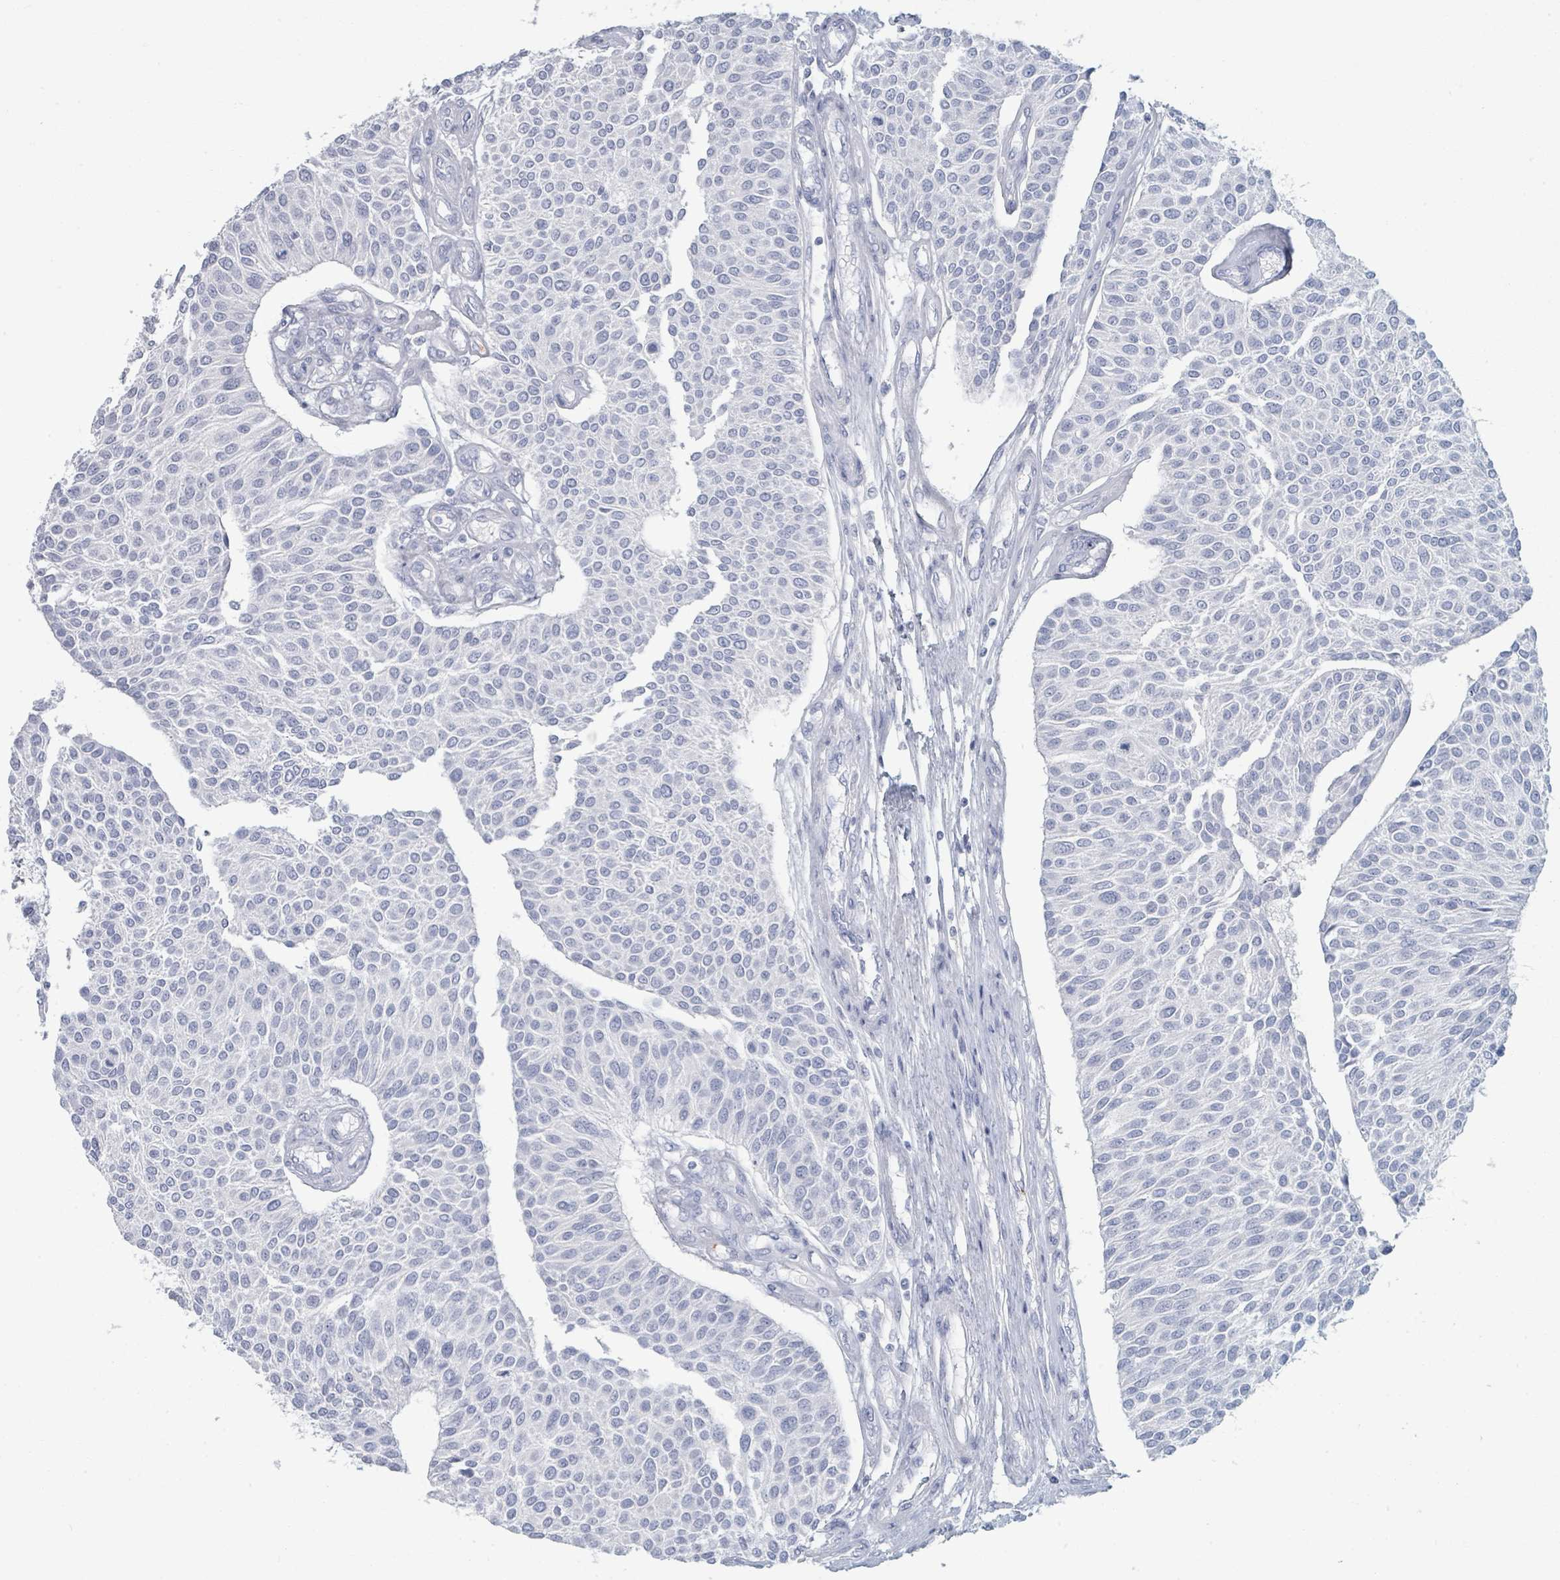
{"staining": {"intensity": "negative", "quantity": "none", "location": "none"}, "tissue": "urothelial cancer", "cell_type": "Tumor cells", "image_type": "cancer", "snomed": [{"axis": "morphology", "description": "Urothelial carcinoma, NOS"}, {"axis": "topography", "description": "Urinary bladder"}], "caption": "Tumor cells show no significant protein positivity in transitional cell carcinoma. The staining is performed using DAB (3,3'-diaminobenzidine) brown chromogen with nuclei counter-stained in using hematoxylin.", "gene": "DEFA4", "patient": {"sex": "male", "age": 55}}